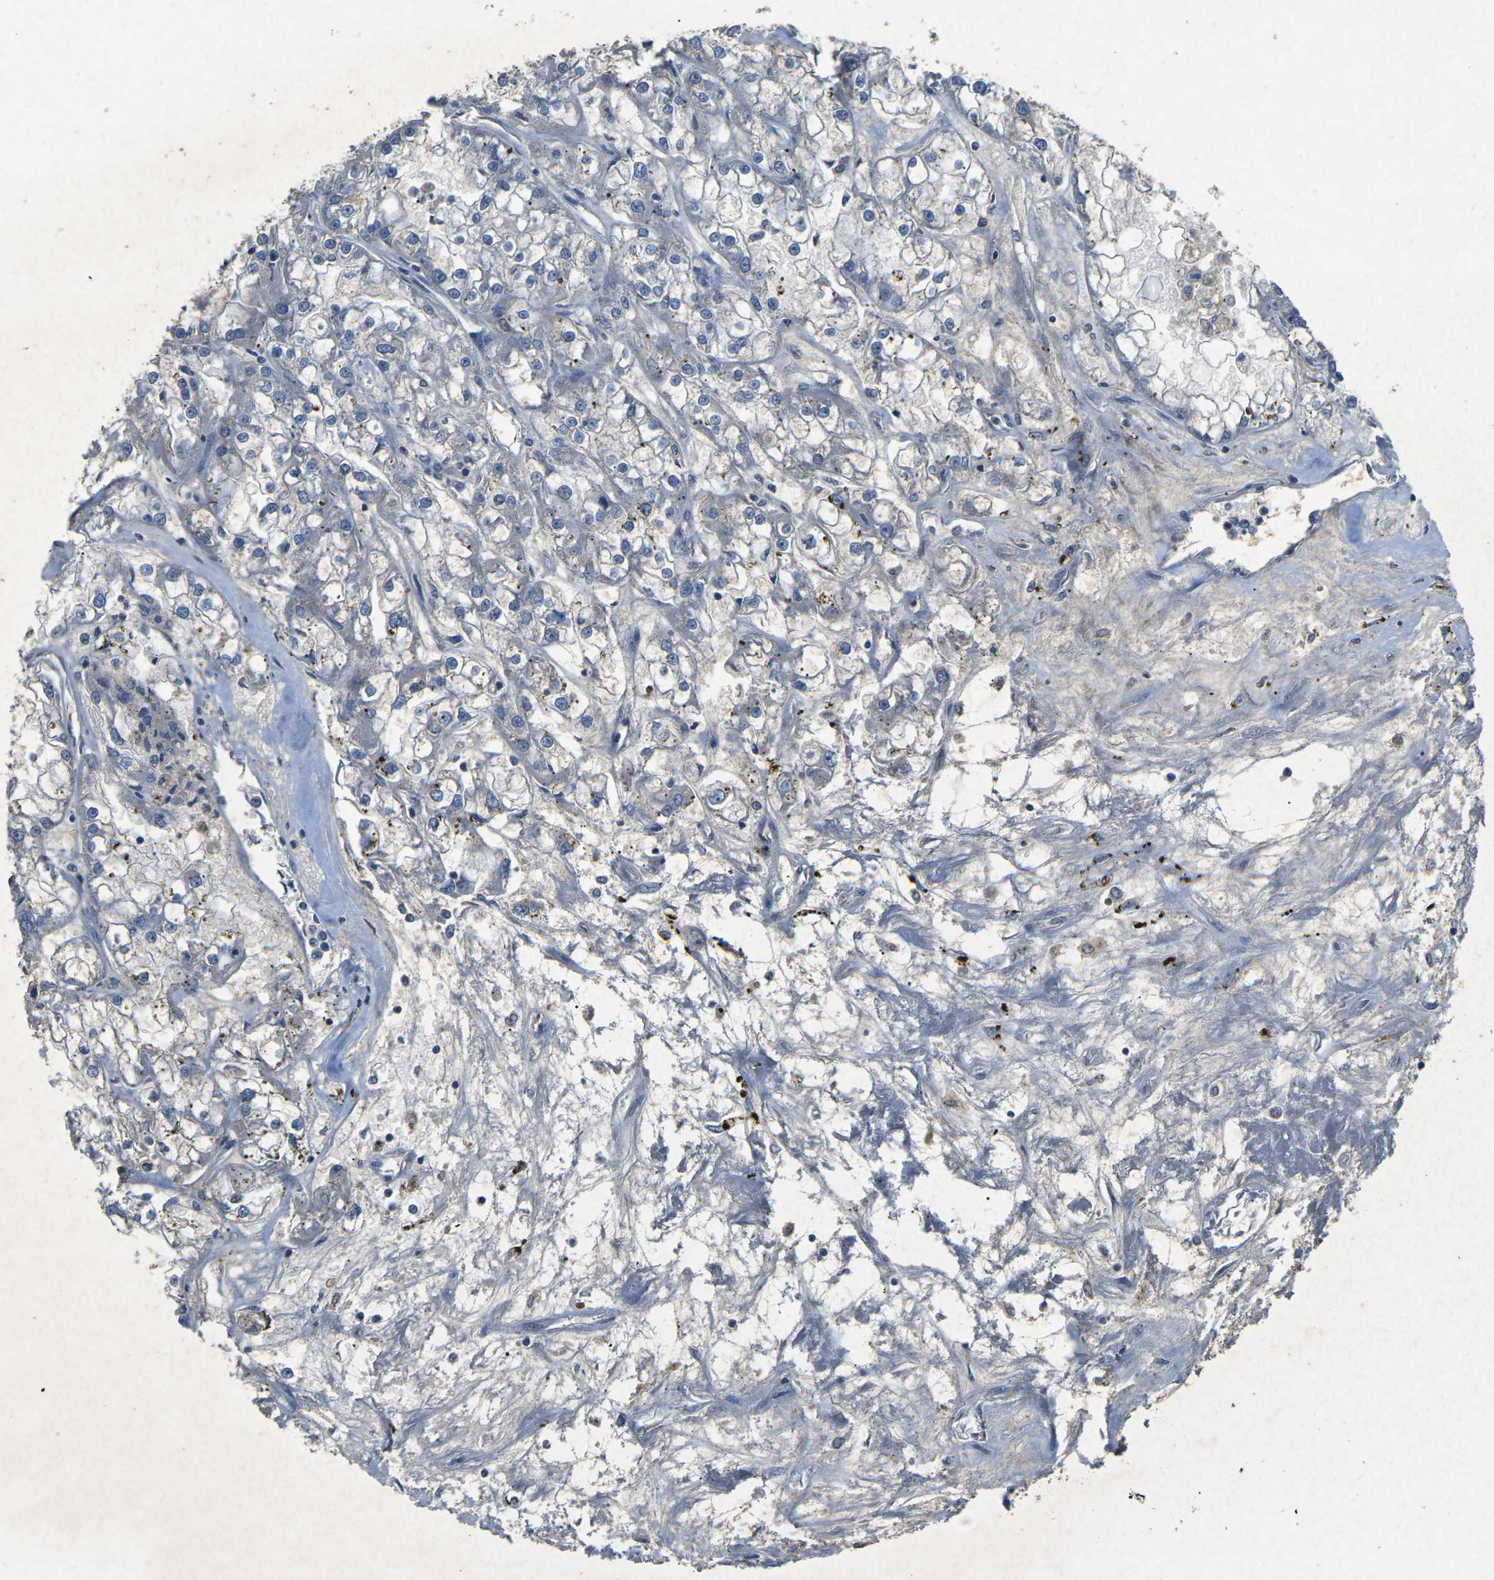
{"staining": {"intensity": "negative", "quantity": "none", "location": "none"}, "tissue": "renal cancer", "cell_type": "Tumor cells", "image_type": "cancer", "snomed": [{"axis": "morphology", "description": "Adenocarcinoma, NOS"}, {"axis": "topography", "description": "Kidney"}], "caption": "Tumor cells are negative for protein expression in human renal cancer (adenocarcinoma).", "gene": "PLG", "patient": {"sex": "female", "age": 52}}